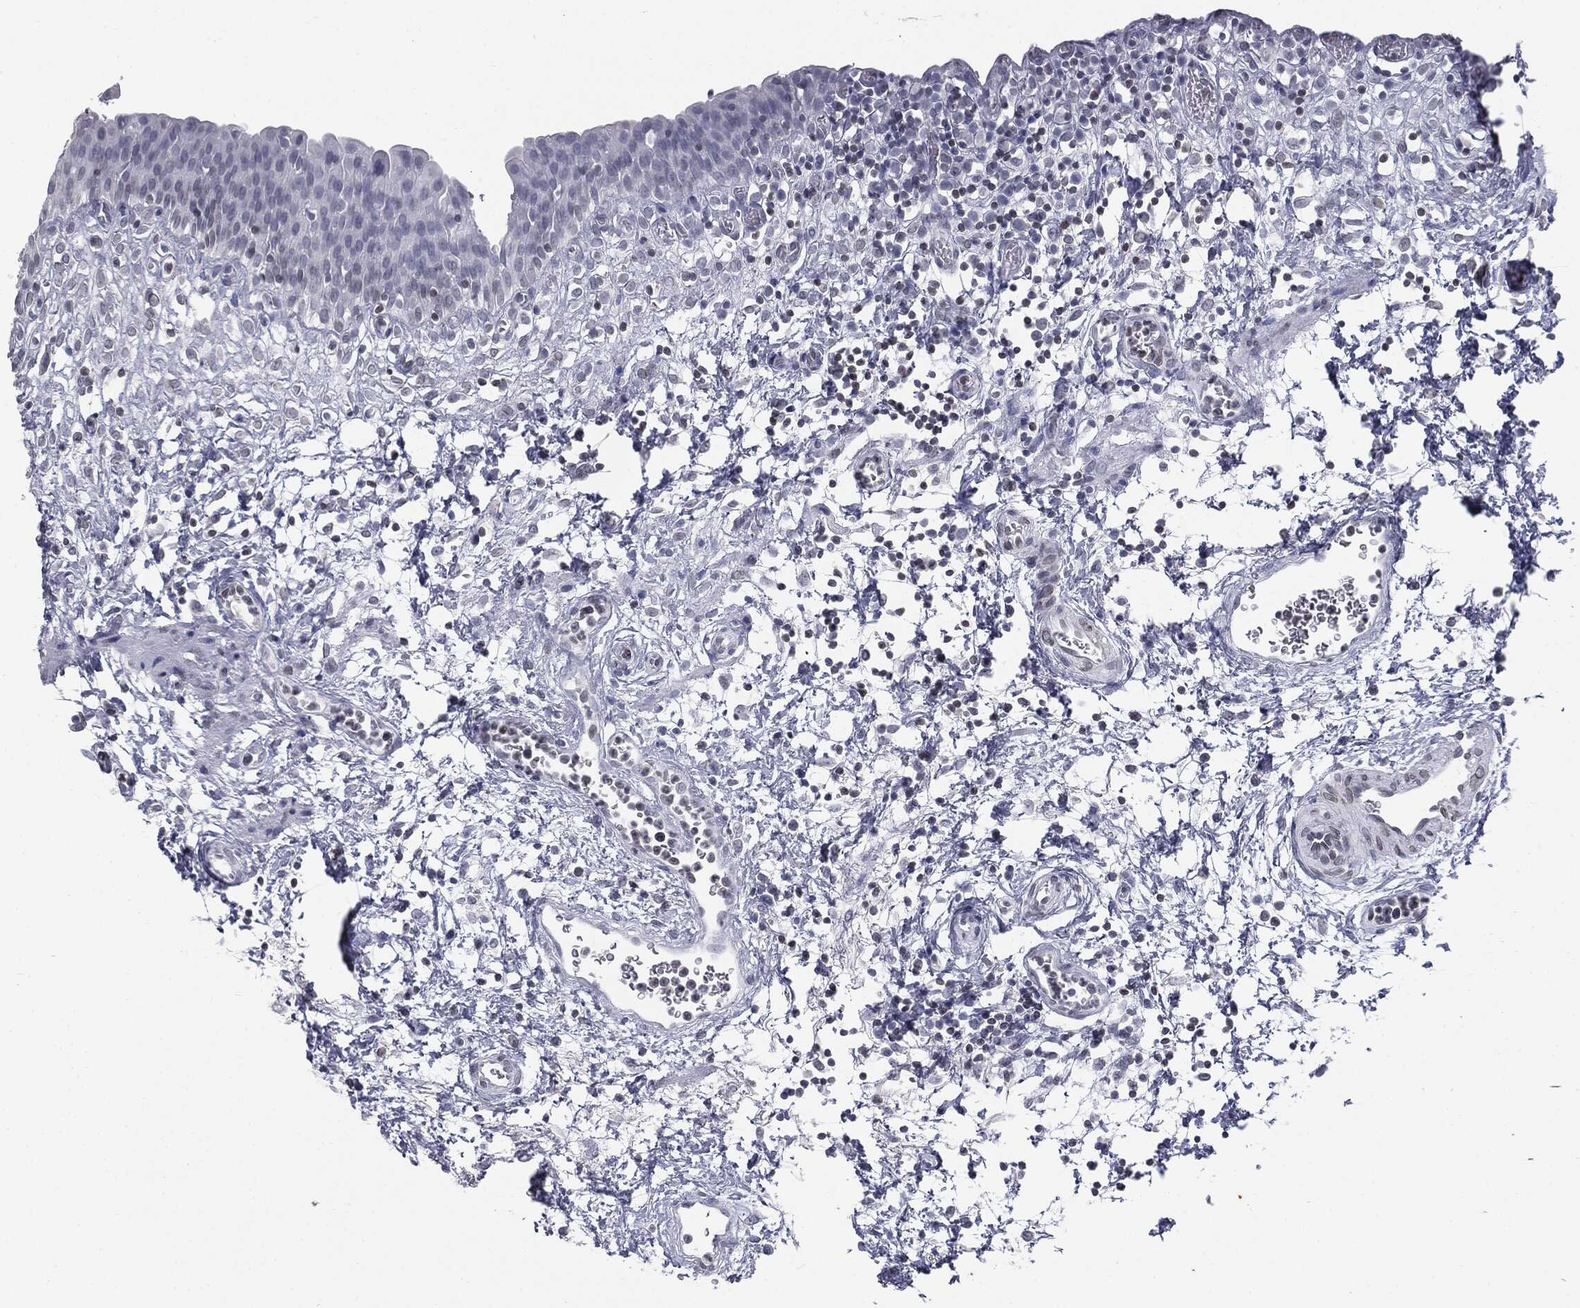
{"staining": {"intensity": "negative", "quantity": "none", "location": "none"}, "tissue": "urinary bladder", "cell_type": "Urothelial cells", "image_type": "normal", "snomed": [{"axis": "morphology", "description": "Normal tissue, NOS"}, {"axis": "topography", "description": "Urinary bladder"}], "caption": "The photomicrograph reveals no staining of urothelial cells in normal urinary bladder.", "gene": "ALDOB", "patient": {"sex": "male", "age": 37}}